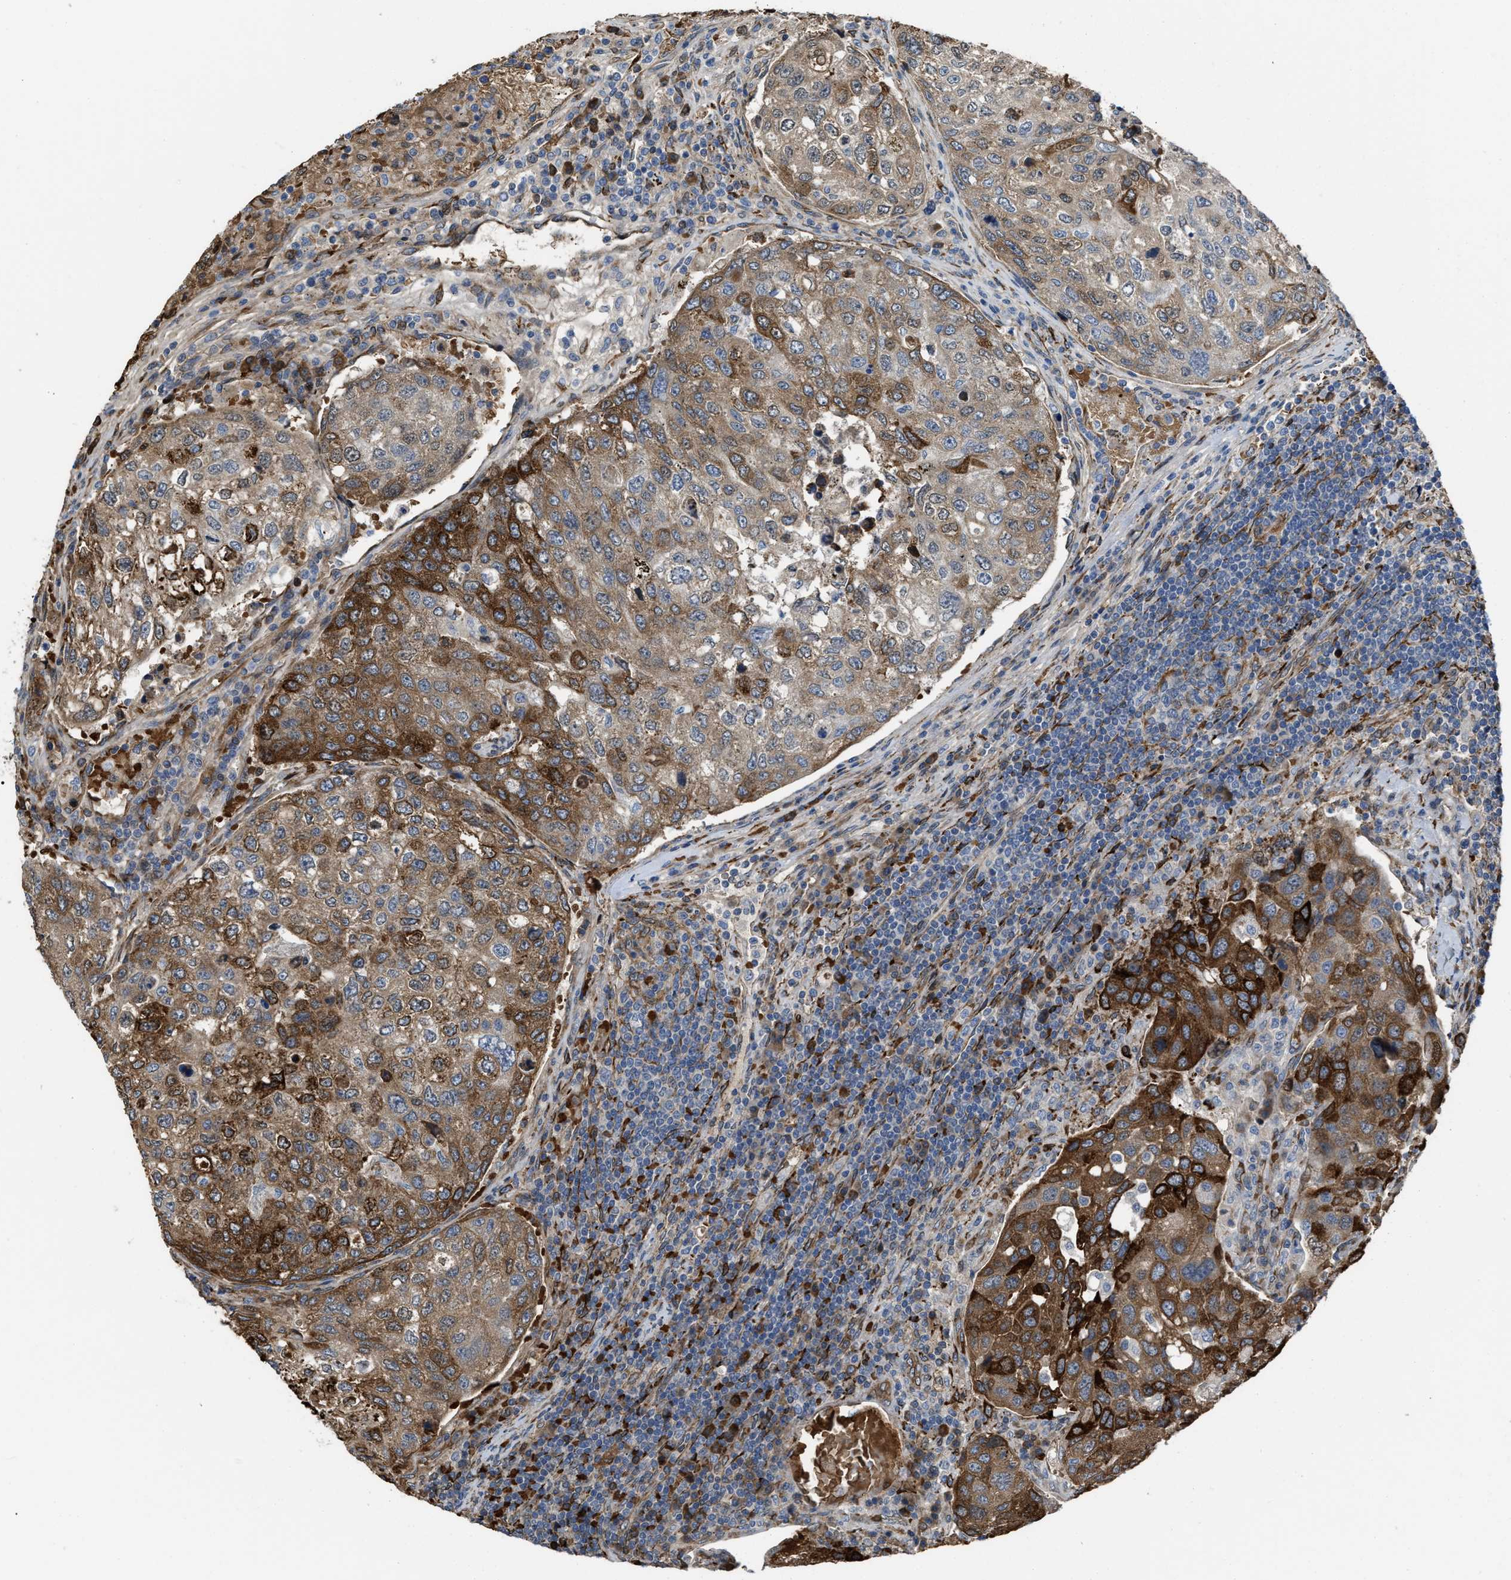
{"staining": {"intensity": "strong", "quantity": "25%-75%", "location": "cytoplasmic/membranous"}, "tissue": "urothelial cancer", "cell_type": "Tumor cells", "image_type": "cancer", "snomed": [{"axis": "morphology", "description": "Urothelial carcinoma, High grade"}, {"axis": "topography", "description": "Lymph node"}, {"axis": "topography", "description": "Urinary bladder"}], "caption": "A brown stain labels strong cytoplasmic/membranous positivity of a protein in urothelial cancer tumor cells.", "gene": "SELENOM", "patient": {"sex": "male", "age": 51}}